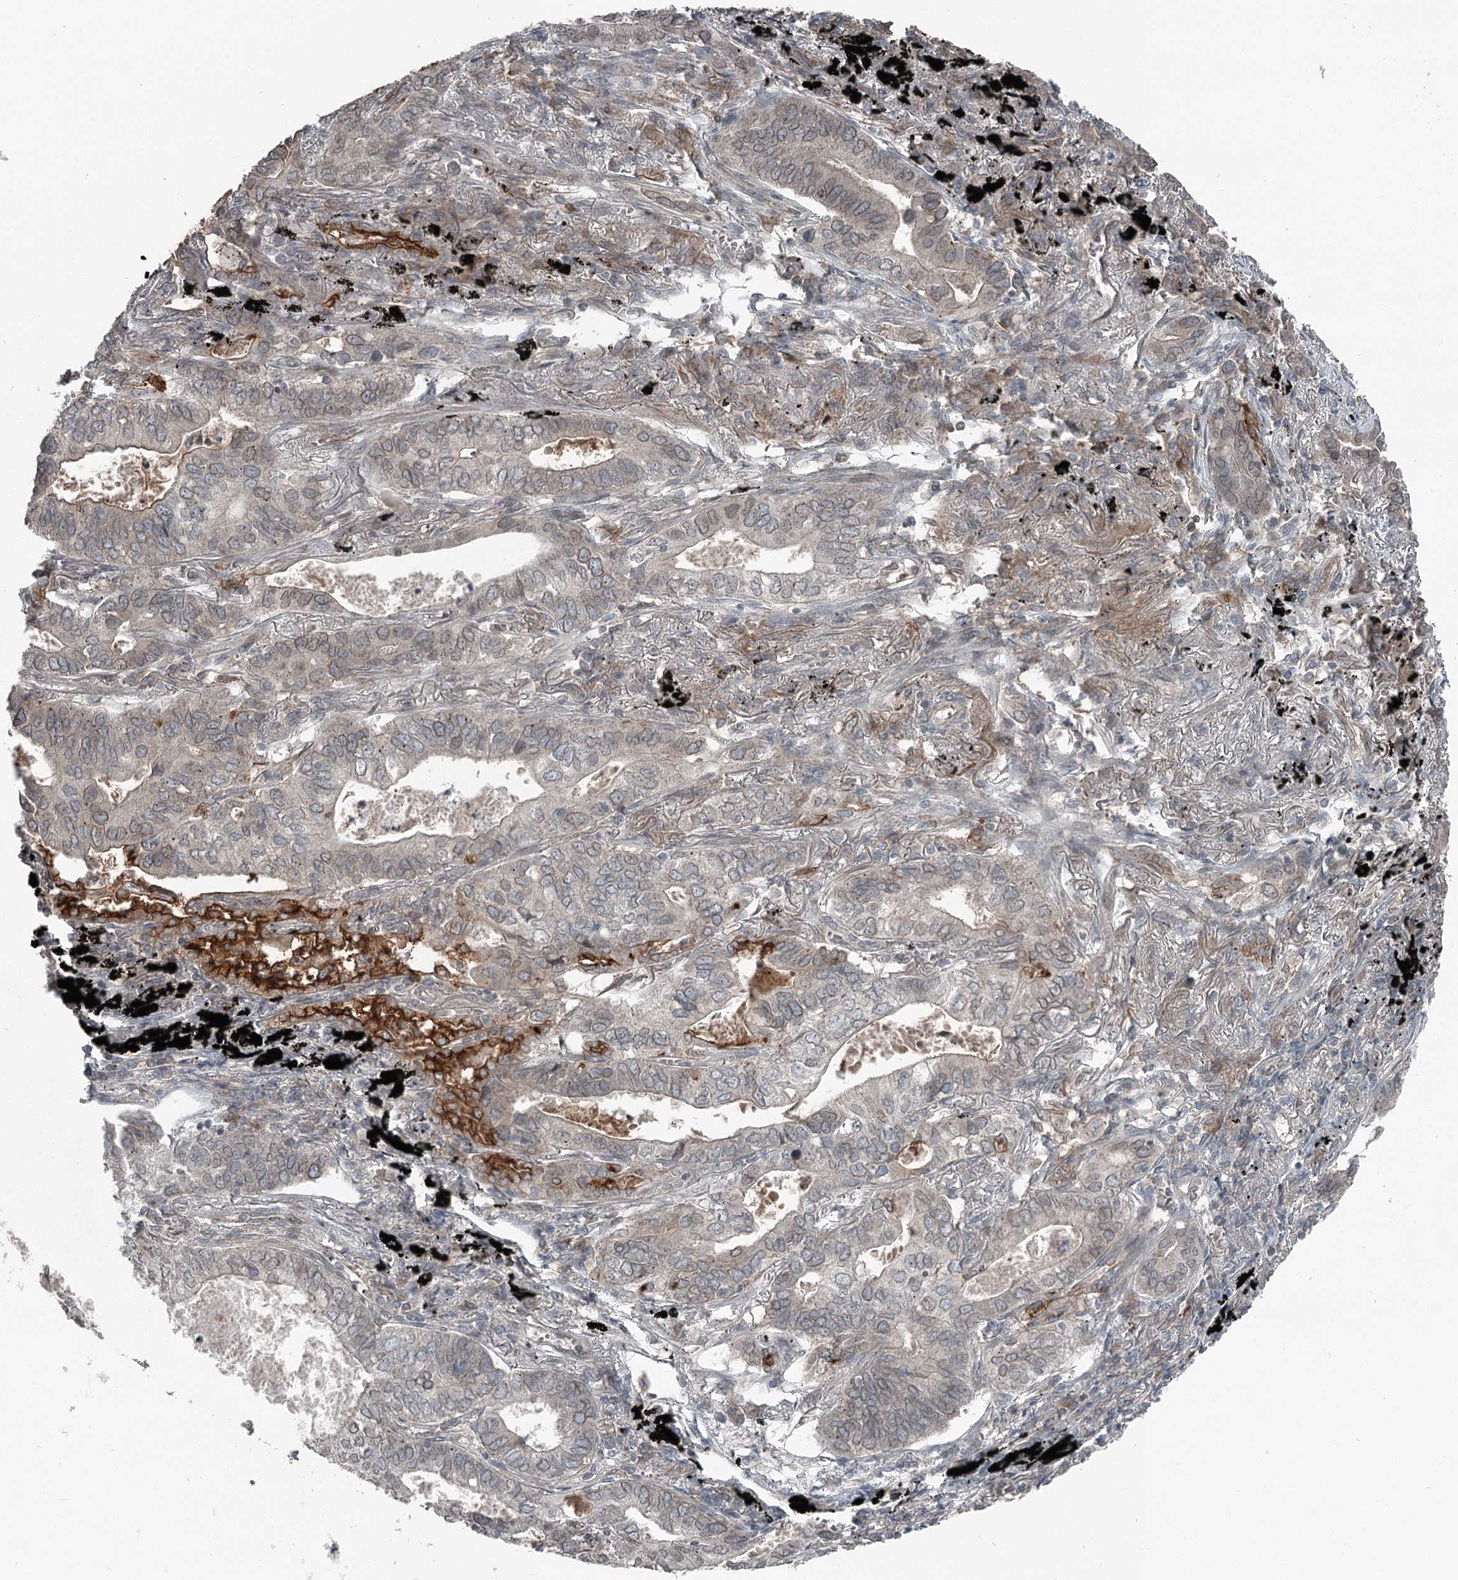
{"staining": {"intensity": "moderate", "quantity": "<25%", "location": "cytoplasmic/membranous"}, "tissue": "lung cancer", "cell_type": "Tumor cells", "image_type": "cancer", "snomed": [{"axis": "morphology", "description": "Adenocarcinoma, NOS"}, {"axis": "topography", "description": "Lung"}], "caption": "DAB (3,3'-diaminobenzidine) immunohistochemical staining of human lung cancer (adenocarcinoma) displays moderate cytoplasmic/membranous protein staining in about <25% of tumor cells.", "gene": "SLC39A8", "patient": {"sex": "male", "age": 67}}